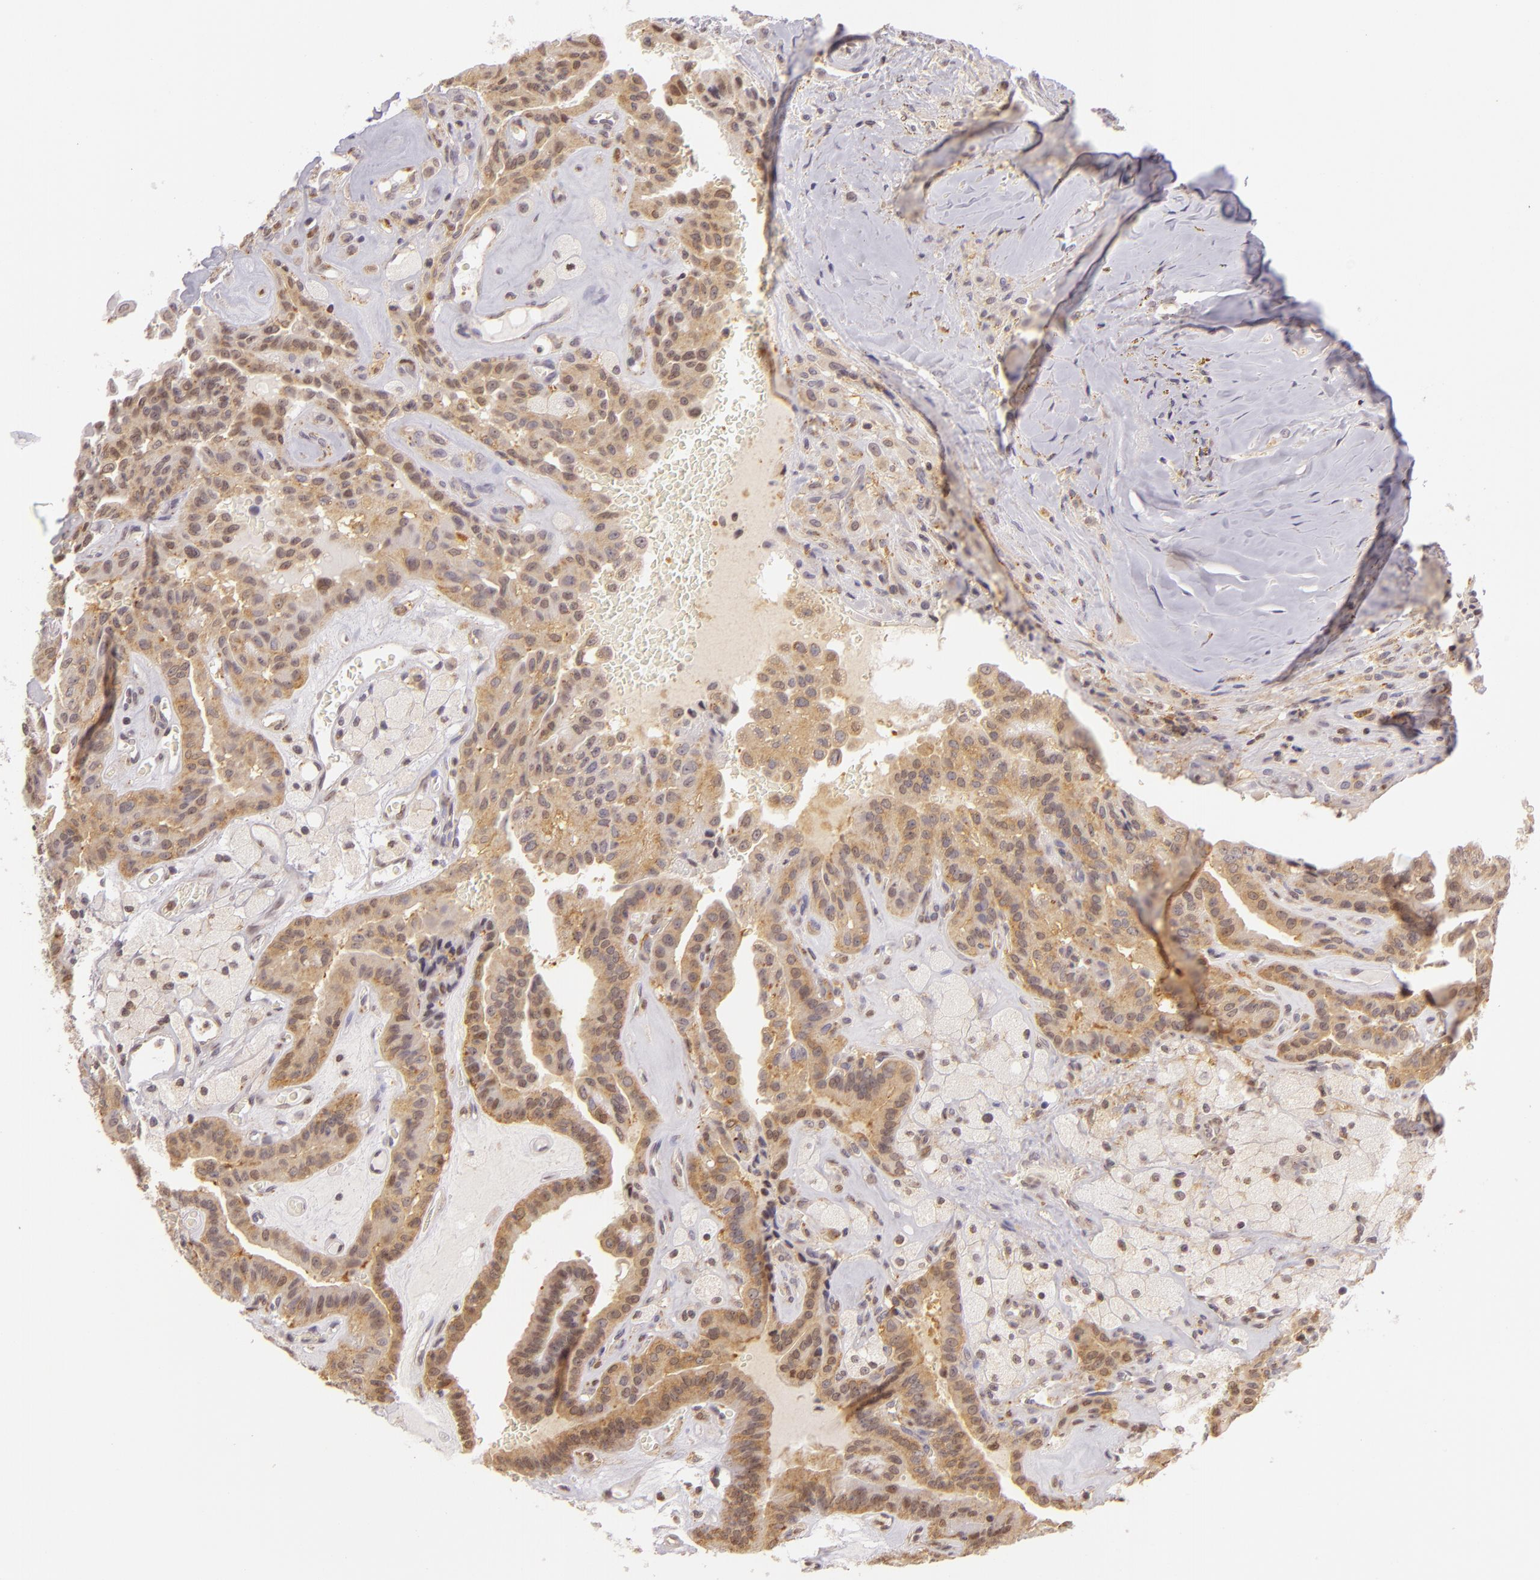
{"staining": {"intensity": "moderate", "quantity": "25%-75%", "location": "cytoplasmic/membranous"}, "tissue": "thyroid cancer", "cell_type": "Tumor cells", "image_type": "cancer", "snomed": [{"axis": "morphology", "description": "Papillary adenocarcinoma, NOS"}, {"axis": "topography", "description": "Thyroid gland"}], "caption": "The image displays a brown stain indicating the presence of a protein in the cytoplasmic/membranous of tumor cells in thyroid cancer.", "gene": "IMPDH1", "patient": {"sex": "male", "age": 87}}